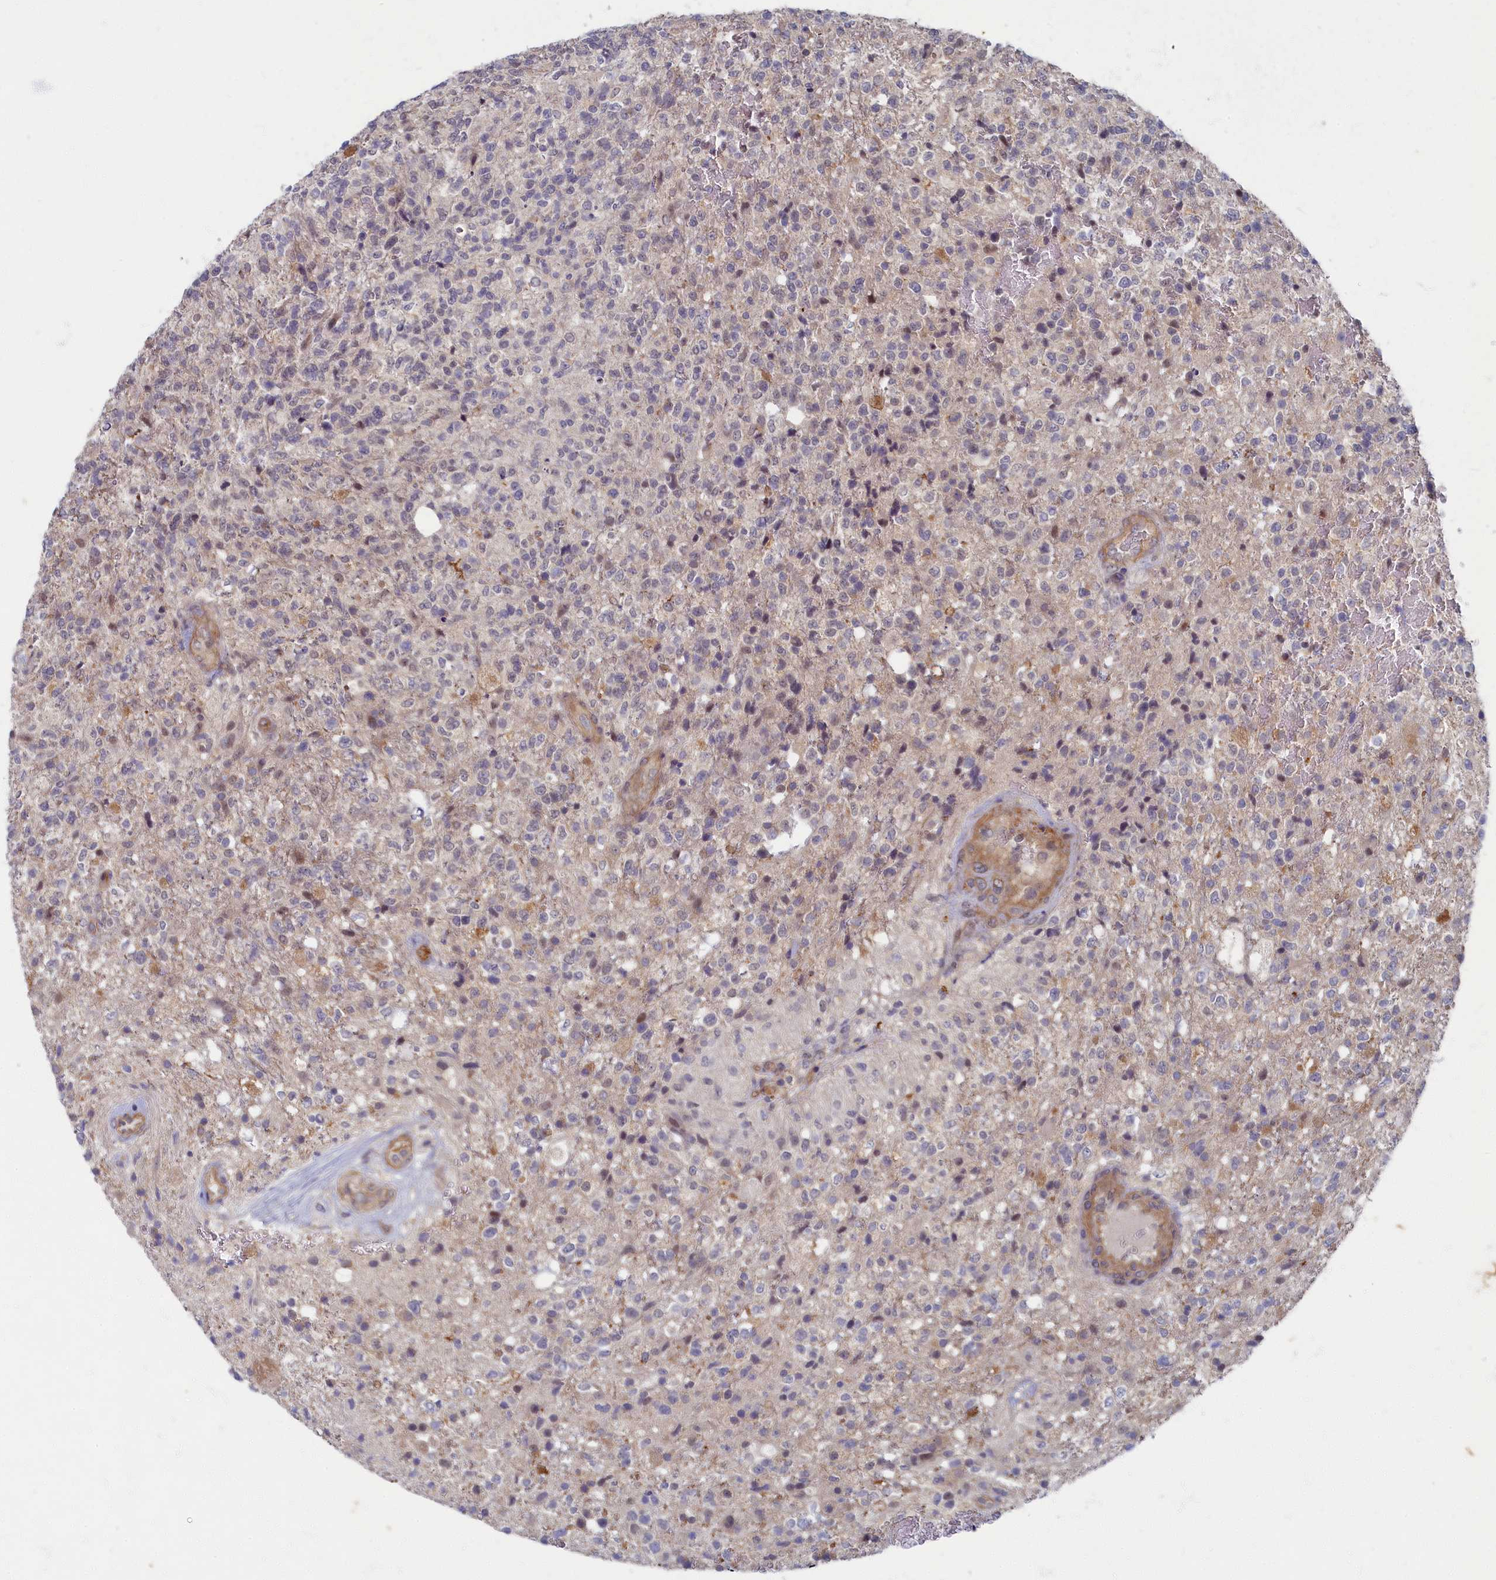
{"staining": {"intensity": "negative", "quantity": "none", "location": "none"}, "tissue": "glioma", "cell_type": "Tumor cells", "image_type": "cancer", "snomed": [{"axis": "morphology", "description": "Glioma, malignant, High grade"}, {"axis": "topography", "description": "Brain"}], "caption": "This is an IHC histopathology image of human malignant glioma (high-grade). There is no positivity in tumor cells.", "gene": "WDR59", "patient": {"sex": "male", "age": 56}}